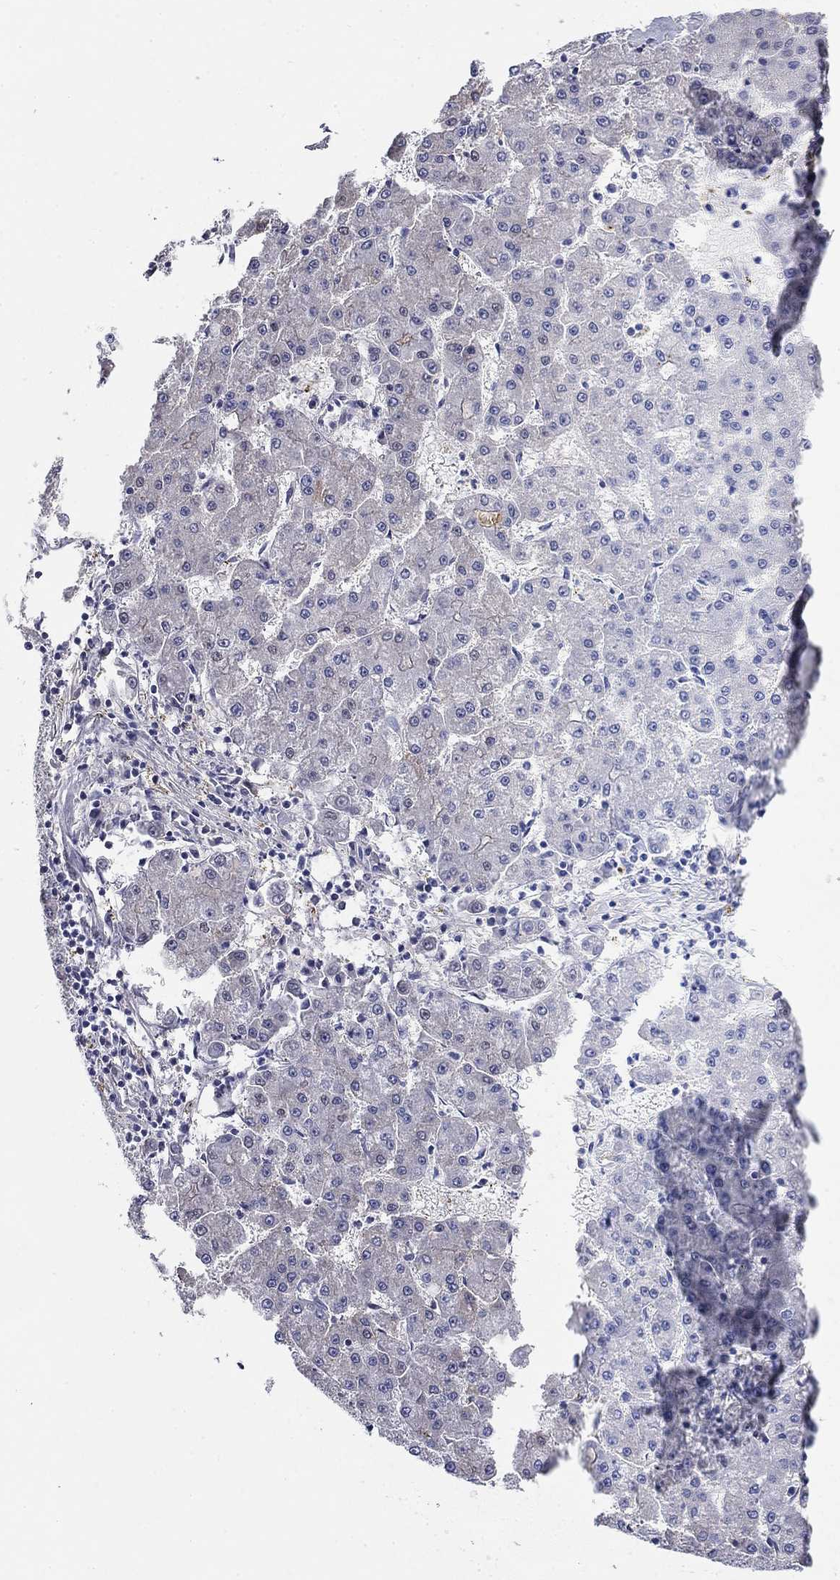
{"staining": {"intensity": "negative", "quantity": "none", "location": "none"}, "tissue": "liver cancer", "cell_type": "Tumor cells", "image_type": "cancer", "snomed": [{"axis": "morphology", "description": "Carcinoma, Hepatocellular, NOS"}, {"axis": "topography", "description": "Liver"}], "caption": "Hepatocellular carcinoma (liver) was stained to show a protein in brown. There is no significant positivity in tumor cells. (Stains: DAB immunohistochemistry (IHC) with hematoxylin counter stain, Microscopy: brightfield microscopy at high magnification).", "gene": "CPLX4", "patient": {"sex": "male", "age": 73}}